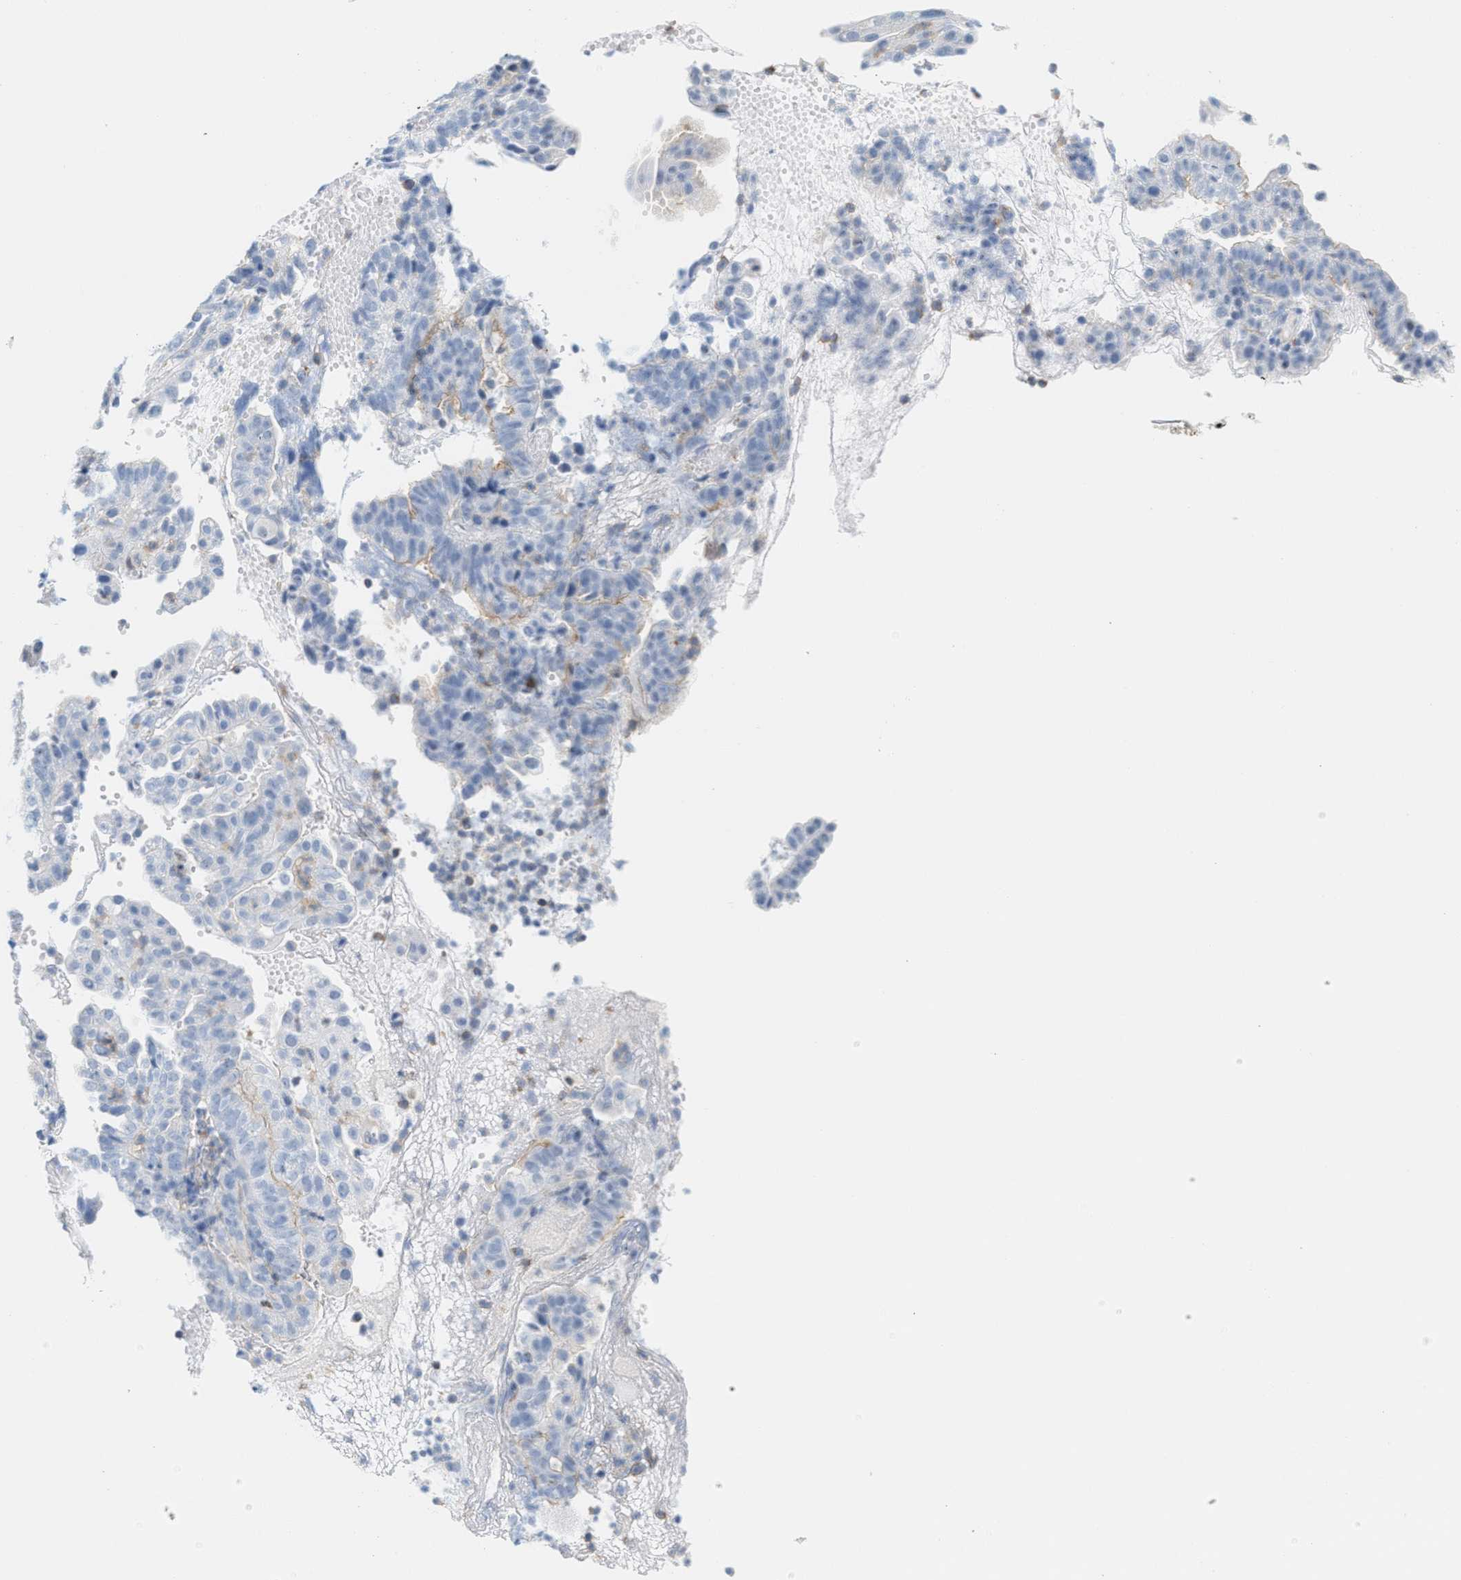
{"staining": {"intensity": "negative", "quantity": "none", "location": "none"}, "tissue": "endometrial cancer", "cell_type": "Tumor cells", "image_type": "cancer", "snomed": [{"axis": "morphology", "description": "Adenocarcinoma, NOS"}, {"axis": "topography", "description": "Endometrium"}], "caption": "The image reveals no staining of tumor cells in adenocarcinoma (endometrial). The staining was performed using DAB (3,3'-diaminobenzidine) to visualize the protein expression in brown, while the nuclei were stained in blue with hematoxylin (Magnification: 20x).", "gene": "IL16", "patient": {"sex": "female", "age": 51}}